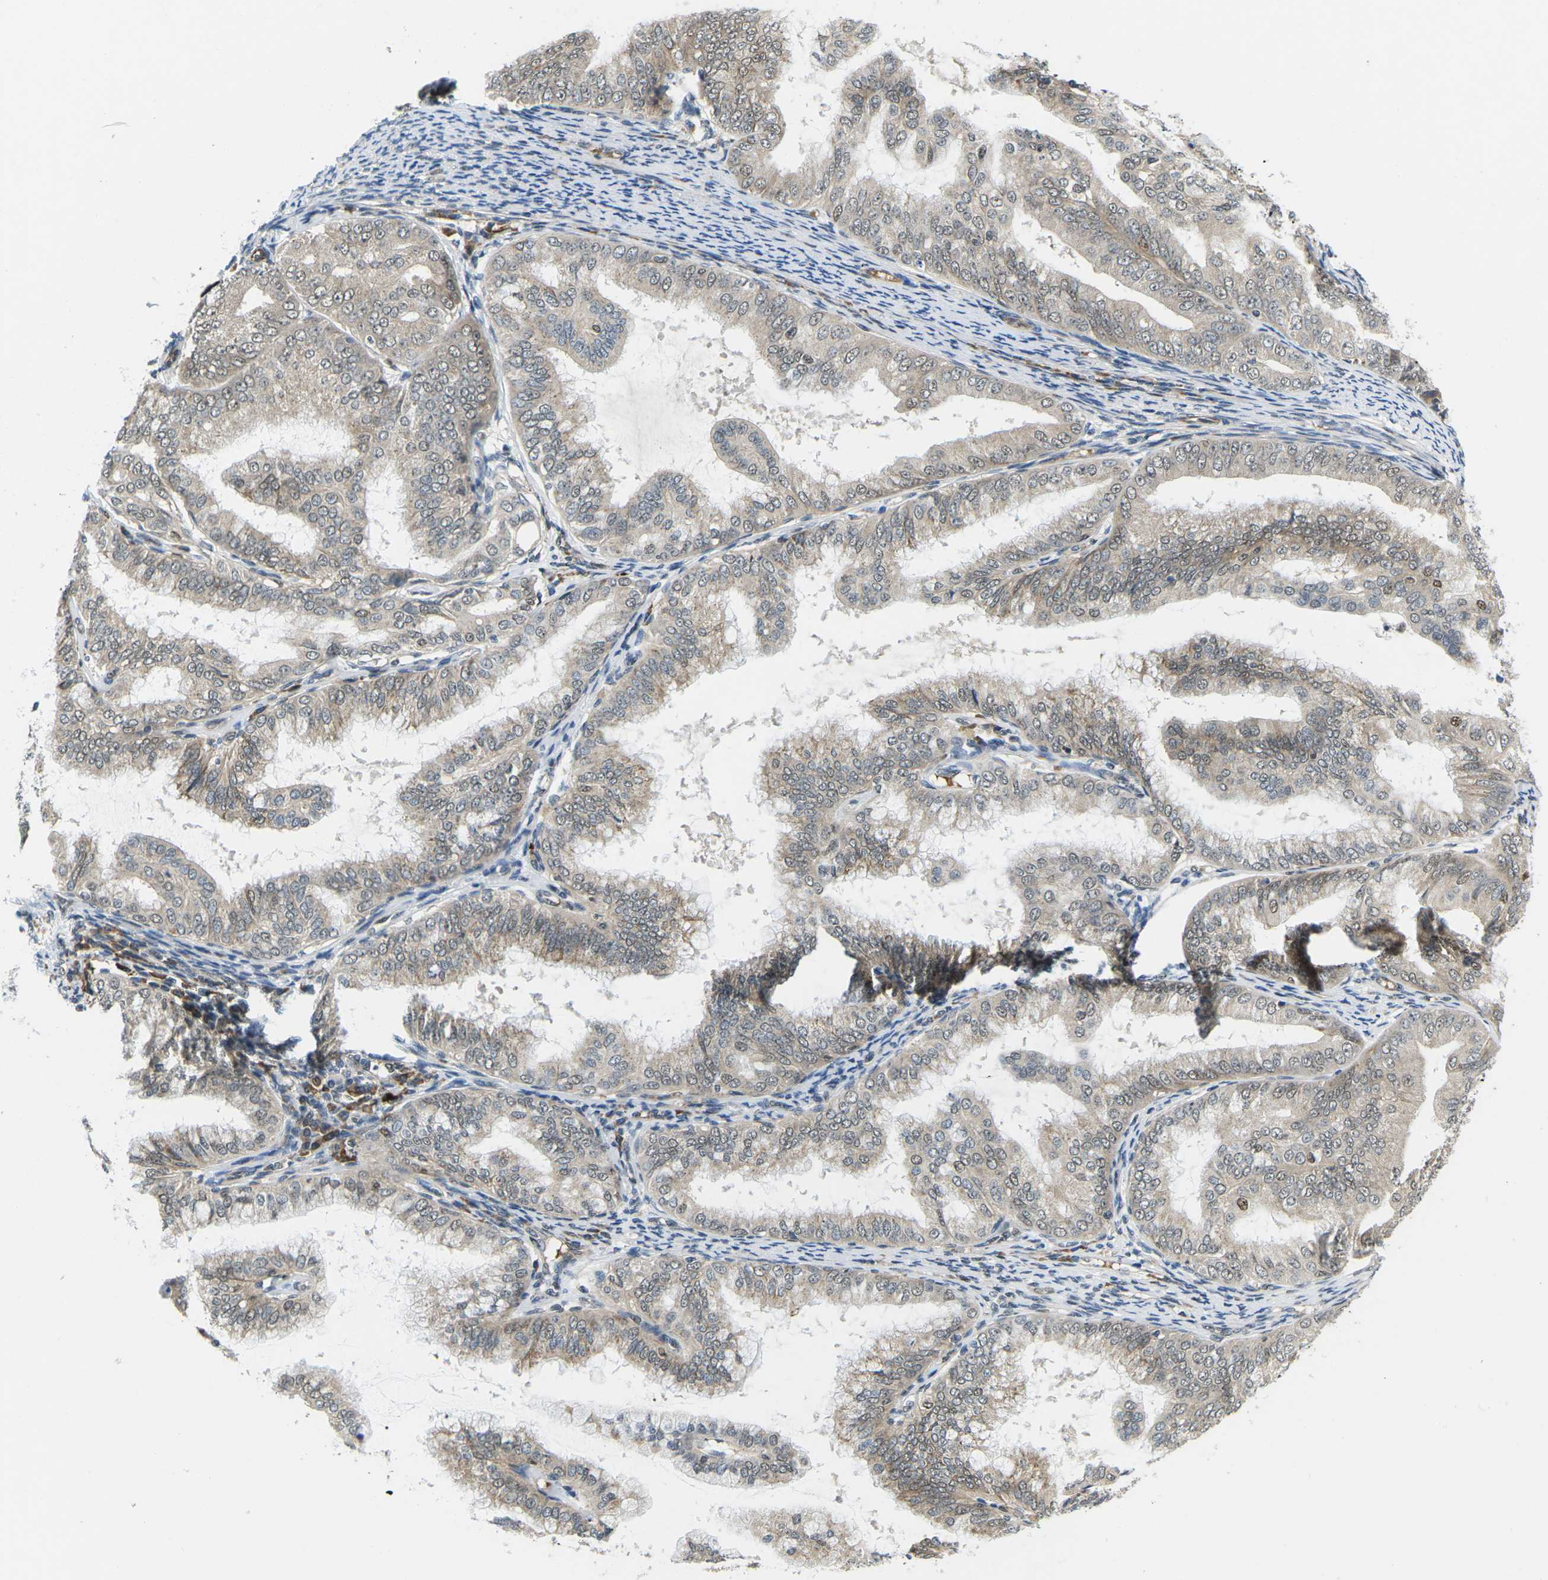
{"staining": {"intensity": "weak", "quantity": ">75%", "location": "cytoplasmic/membranous,nuclear"}, "tissue": "endometrial cancer", "cell_type": "Tumor cells", "image_type": "cancer", "snomed": [{"axis": "morphology", "description": "Adenocarcinoma, NOS"}, {"axis": "topography", "description": "Endometrium"}], "caption": "Human endometrial adenocarcinoma stained with a protein marker demonstrates weak staining in tumor cells.", "gene": "ERBB4", "patient": {"sex": "female", "age": 63}}